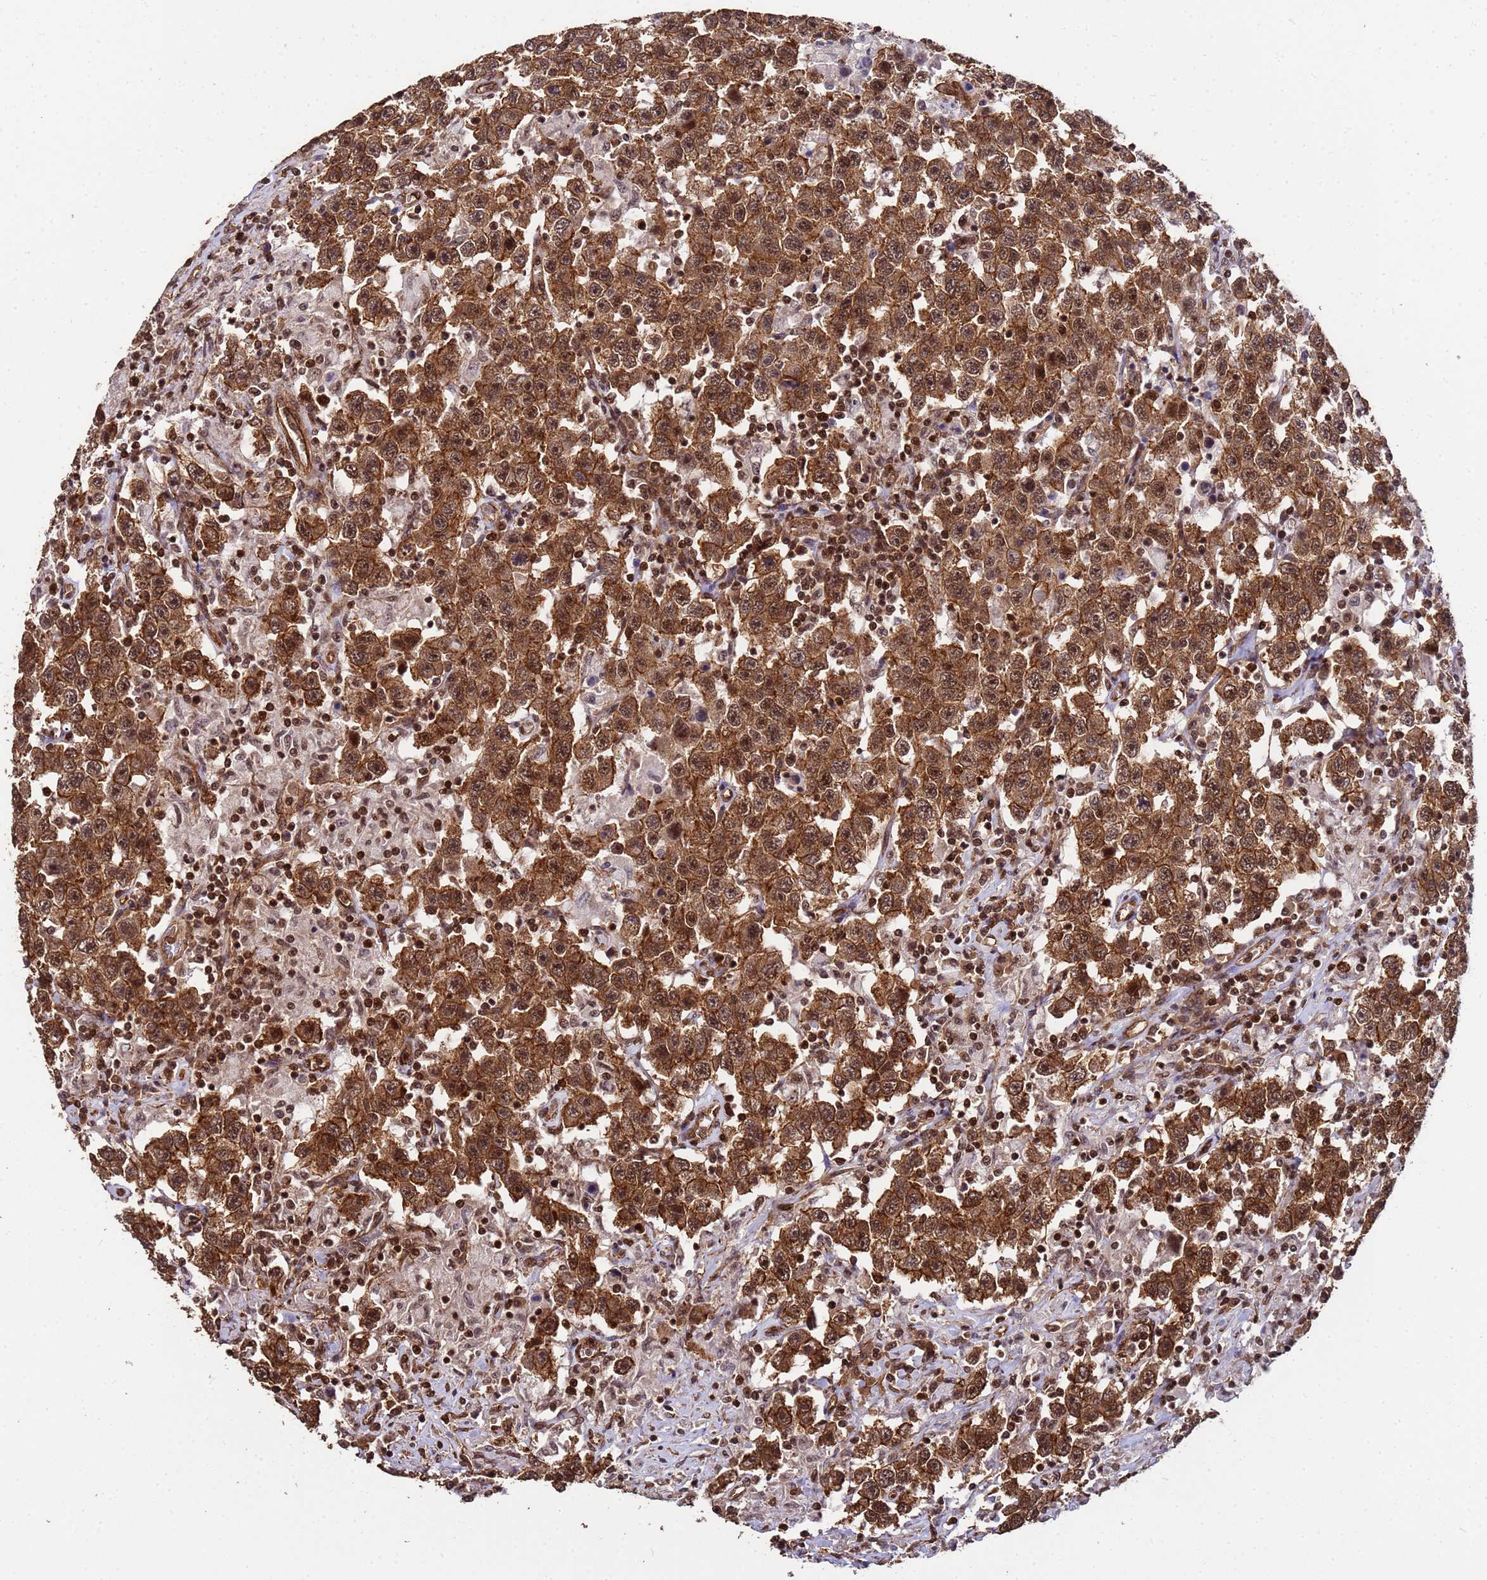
{"staining": {"intensity": "strong", "quantity": ">75%", "location": "cytoplasmic/membranous,nuclear"}, "tissue": "testis cancer", "cell_type": "Tumor cells", "image_type": "cancer", "snomed": [{"axis": "morphology", "description": "Seminoma, NOS"}, {"axis": "topography", "description": "Testis"}], "caption": "High-magnification brightfield microscopy of seminoma (testis) stained with DAB (3,3'-diaminobenzidine) (brown) and counterstained with hematoxylin (blue). tumor cells exhibit strong cytoplasmic/membranous and nuclear expression is seen in approximately>75% of cells.", "gene": "SYF2", "patient": {"sex": "male", "age": 41}}